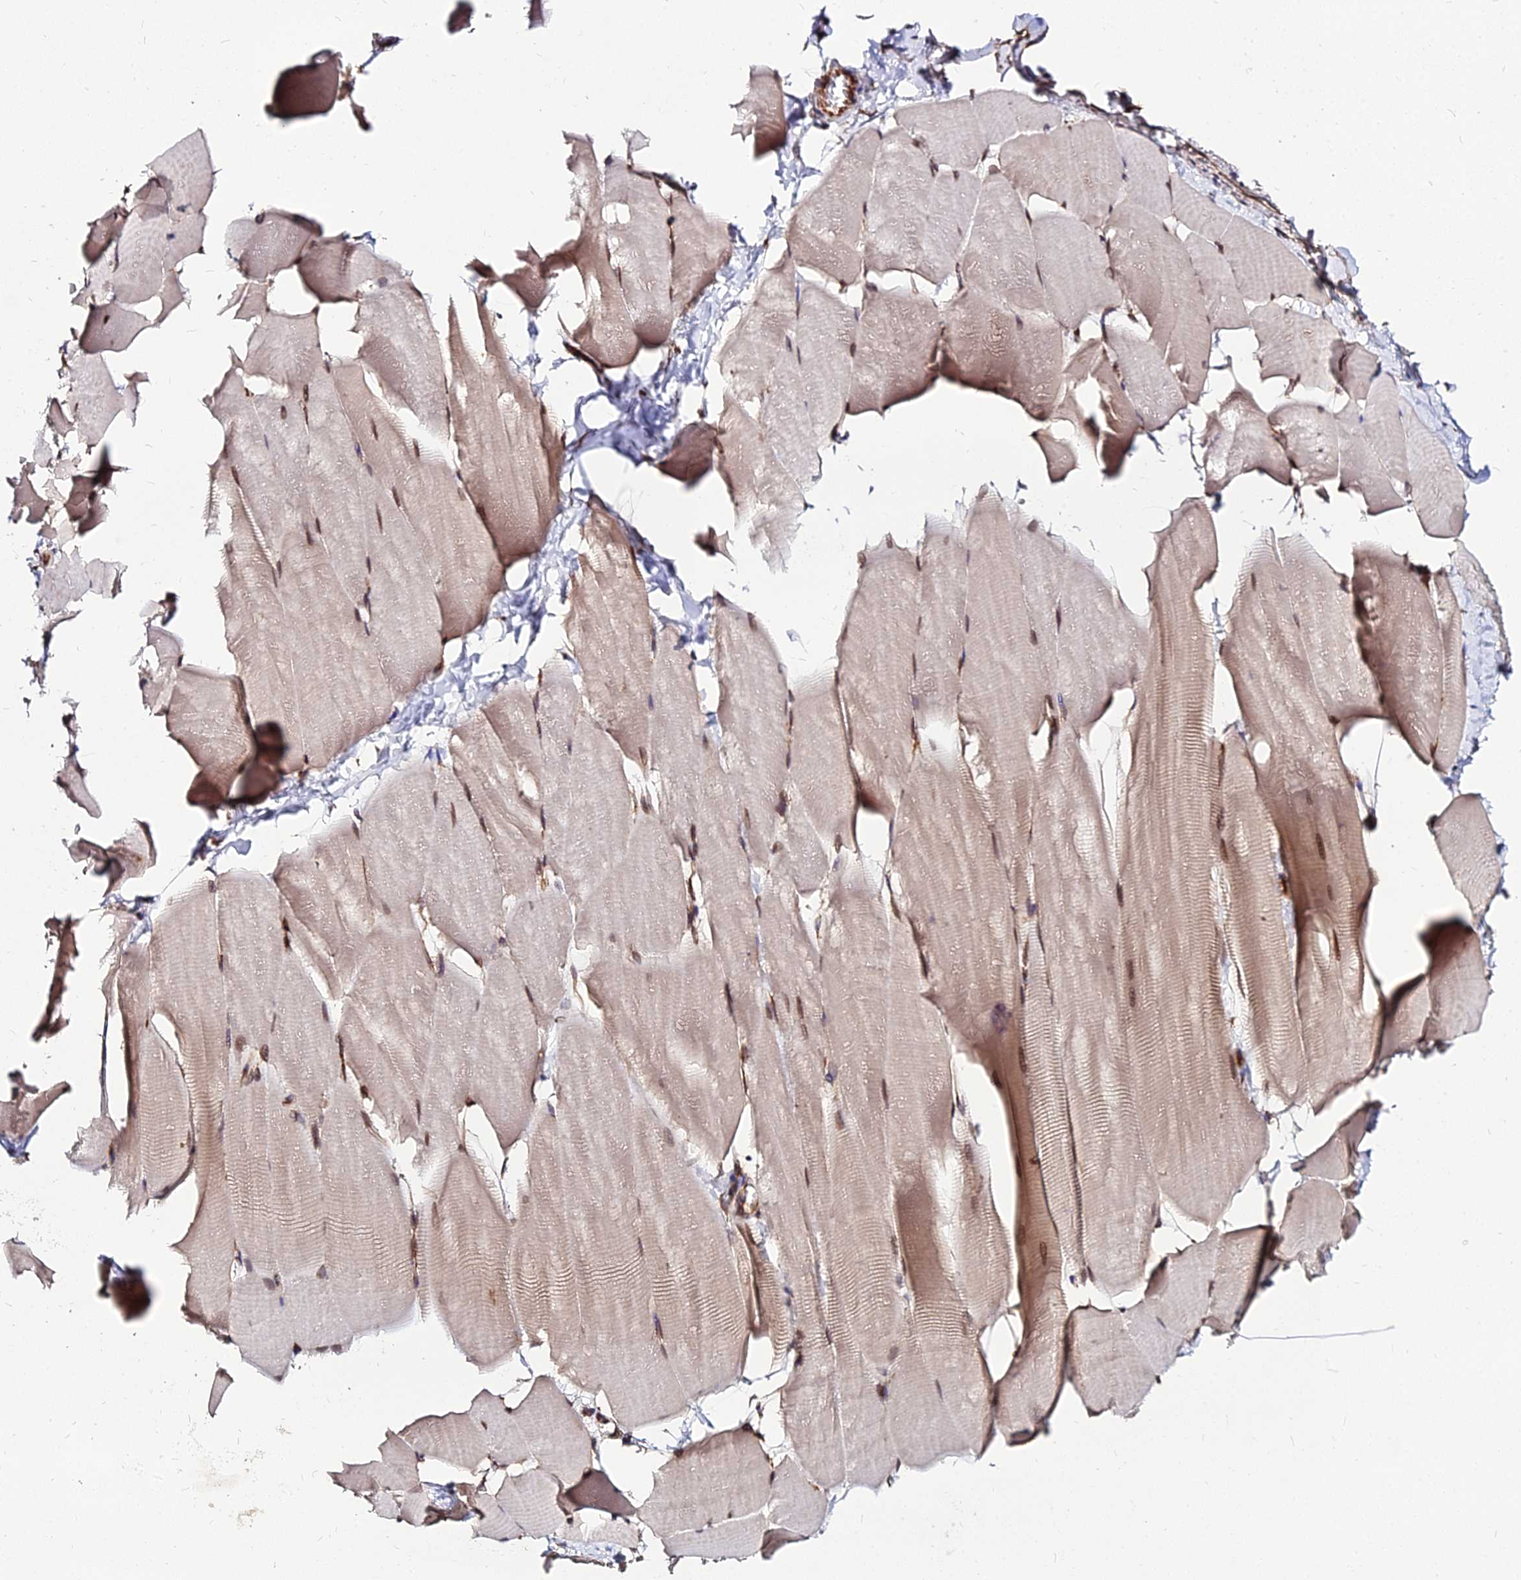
{"staining": {"intensity": "moderate", "quantity": "25%-75%", "location": "cytoplasmic/membranous,nuclear"}, "tissue": "skeletal muscle", "cell_type": "Myocytes", "image_type": "normal", "snomed": [{"axis": "morphology", "description": "Normal tissue, NOS"}, {"axis": "topography", "description": "Skeletal muscle"}], "caption": "High-power microscopy captured an immunohistochemistry histopathology image of unremarkable skeletal muscle, revealing moderate cytoplasmic/membranous,nuclear expression in about 25%-75% of myocytes. (DAB (3,3'-diaminobenzidine) IHC with brightfield microscopy, high magnification).", "gene": "PDE4D", "patient": {"sex": "male", "age": 25}}